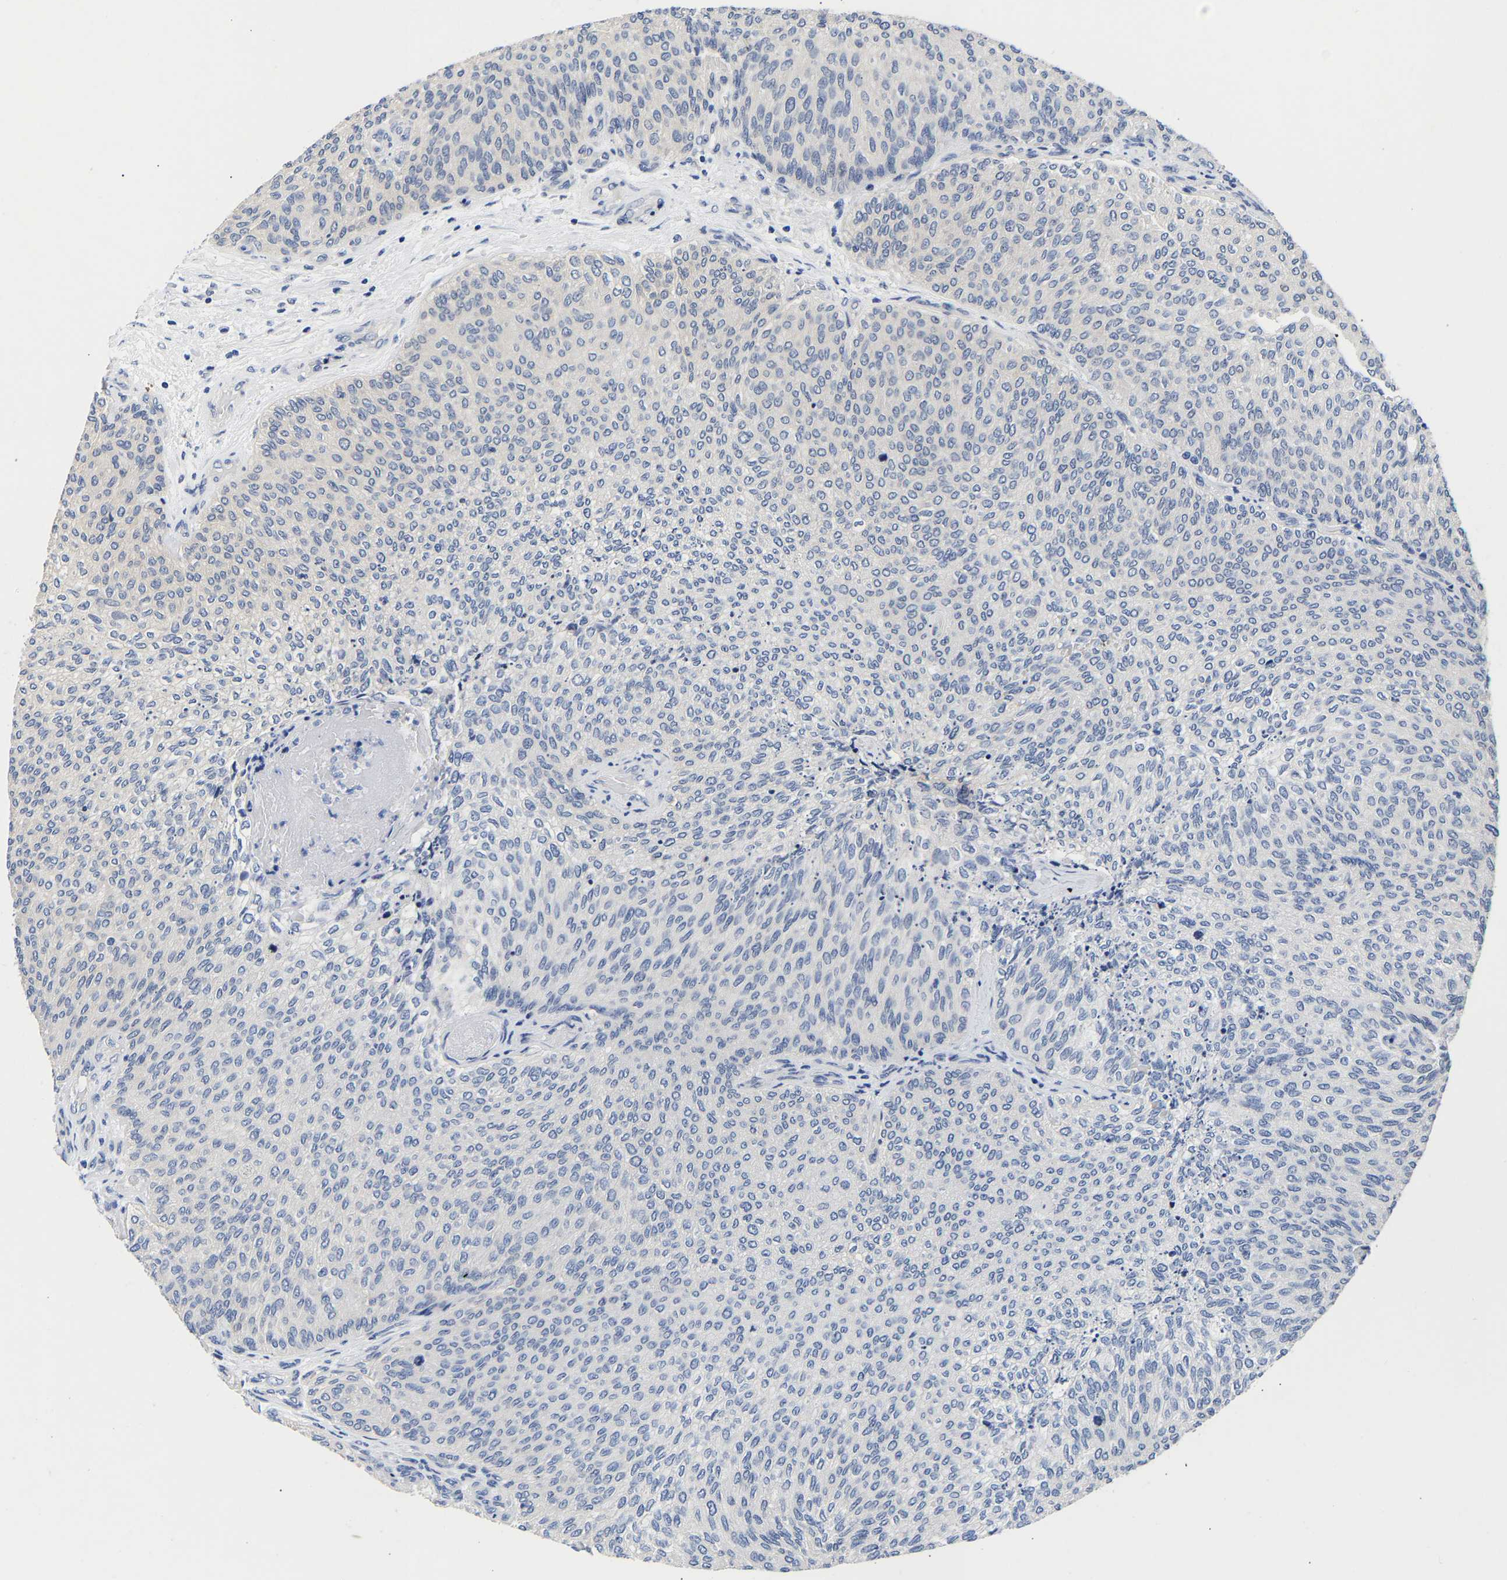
{"staining": {"intensity": "negative", "quantity": "none", "location": "none"}, "tissue": "urothelial cancer", "cell_type": "Tumor cells", "image_type": "cancer", "snomed": [{"axis": "morphology", "description": "Urothelial carcinoma, Low grade"}, {"axis": "topography", "description": "Urinary bladder"}], "caption": "This is an immunohistochemistry (IHC) histopathology image of human urothelial cancer. There is no expression in tumor cells.", "gene": "CCDC6", "patient": {"sex": "female", "age": 79}}